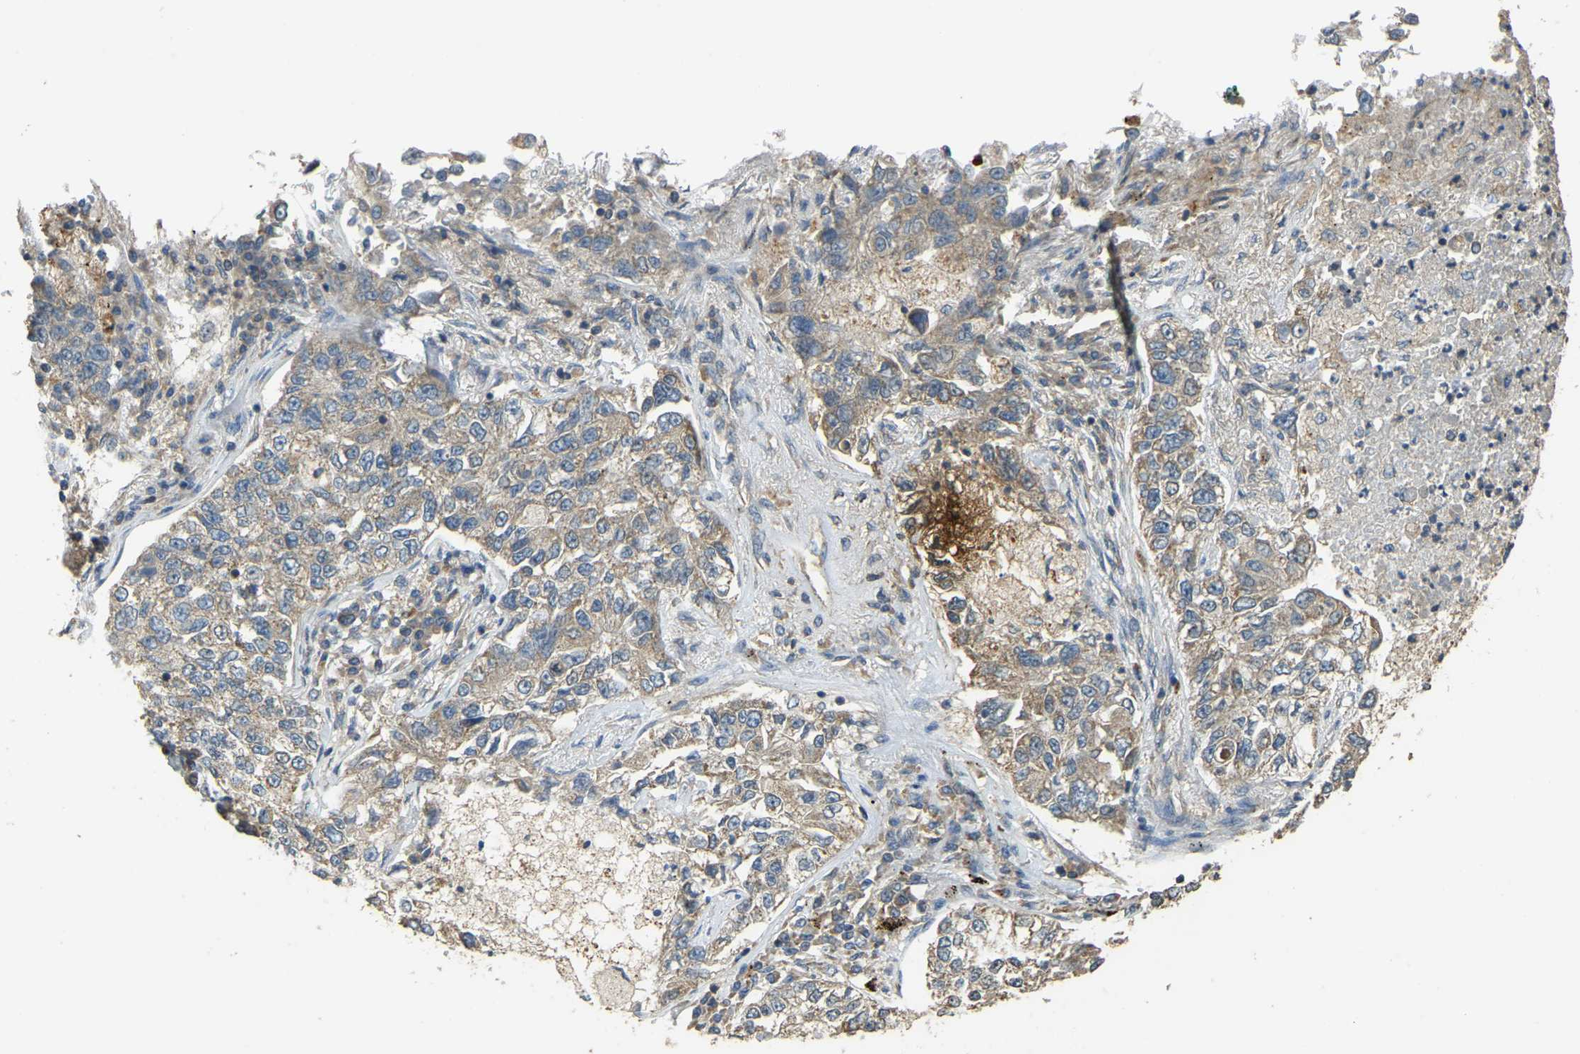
{"staining": {"intensity": "weak", "quantity": ">75%", "location": "cytoplasmic/membranous"}, "tissue": "lung cancer", "cell_type": "Tumor cells", "image_type": "cancer", "snomed": [{"axis": "morphology", "description": "Adenocarcinoma, NOS"}, {"axis": "topography", "description": "Lung"}], "caption": "Tumor cells display low levels of weak cytoplasmic/membranous staining in approximately >75% of cells in adenocarcinoma (lung).", "gene": "GNG2", "patient": {"sex": "male", "age": 49}}